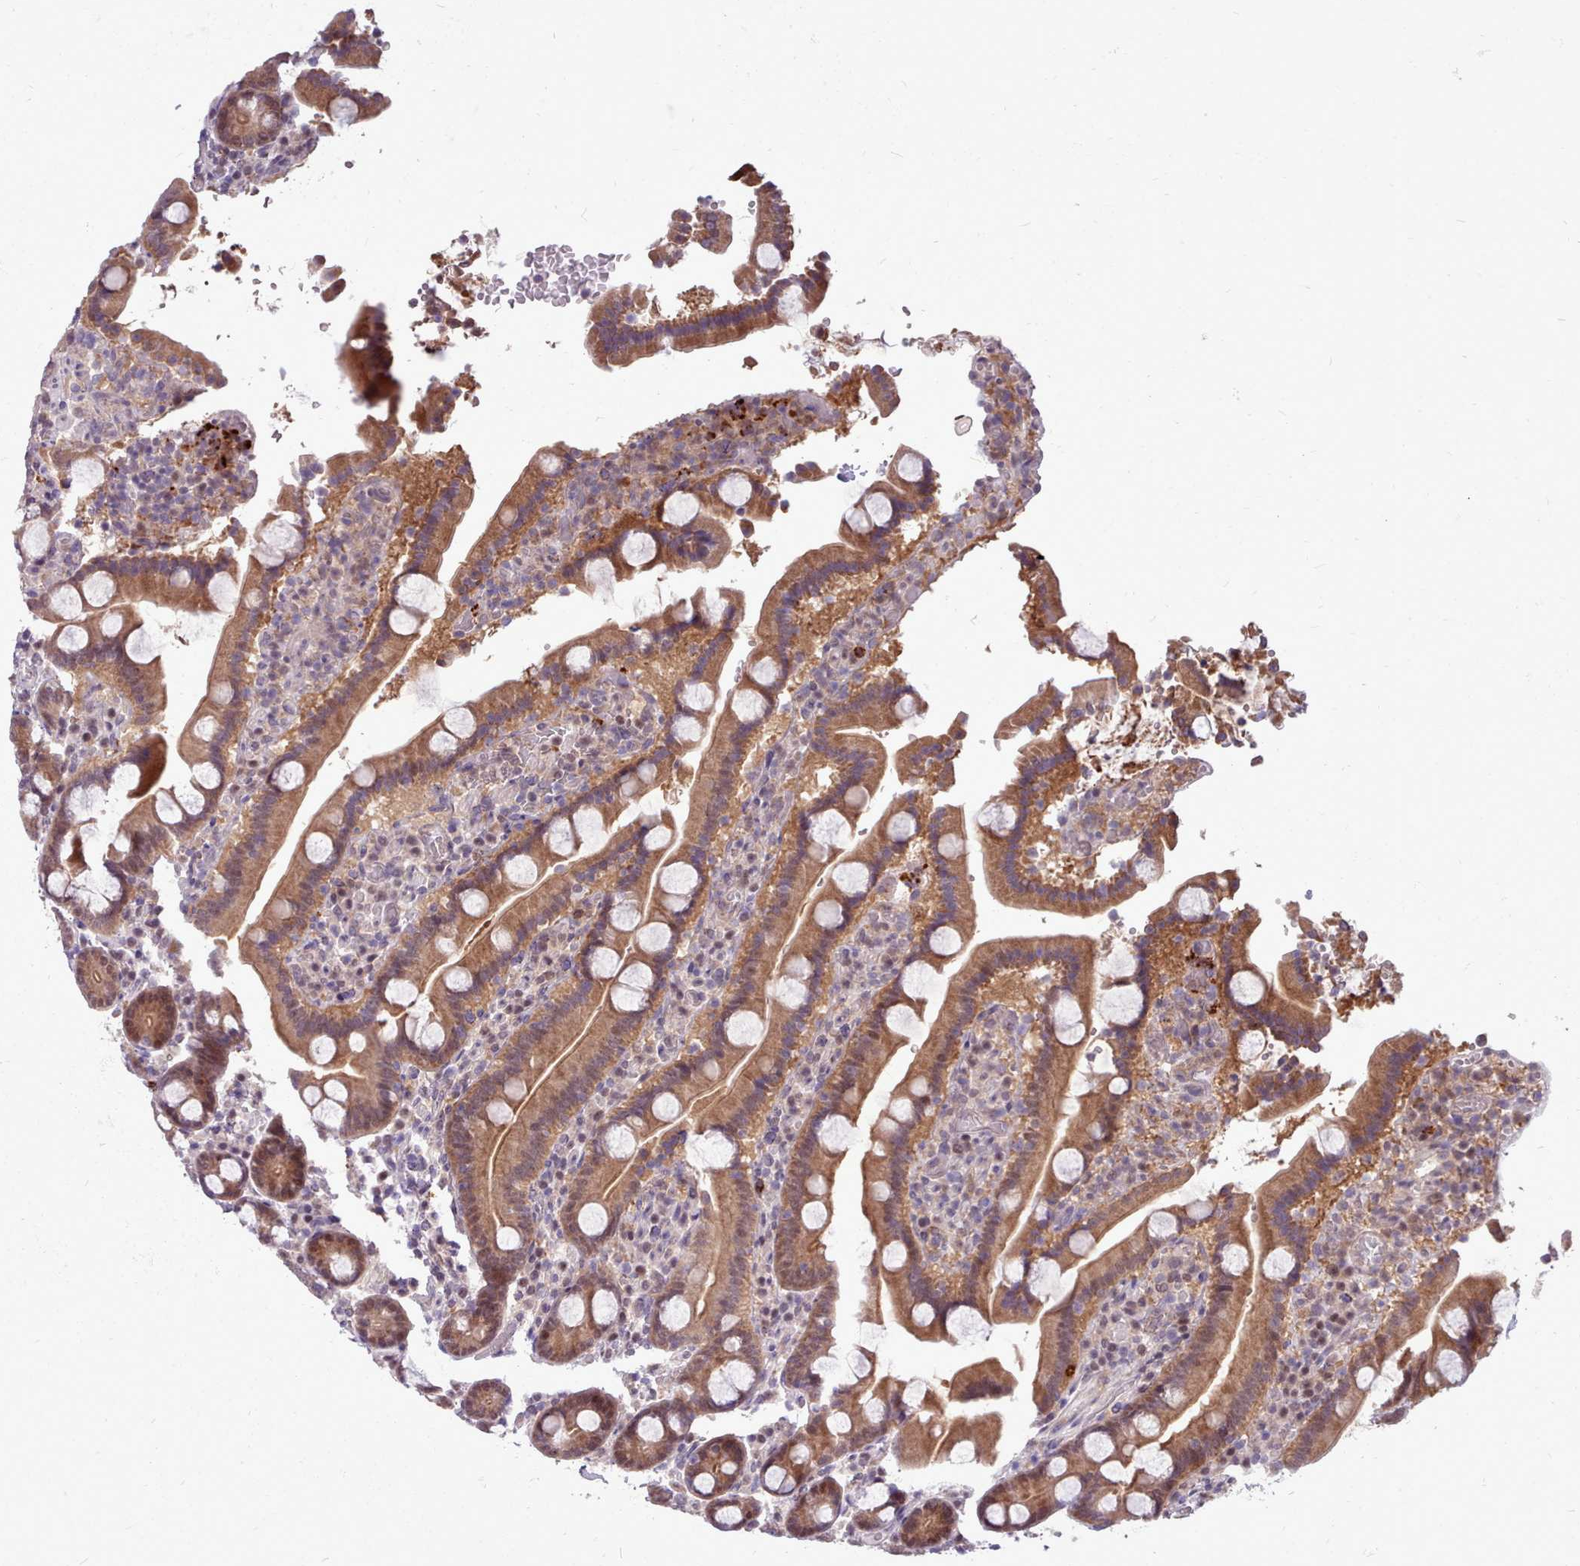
{"staining": {"intensity": "moderate", "quantity": ">75%", "location": "cytoplasmic/membranous"}, "tissue": "duodenum", "cell_type": "Glandular cells", "image_type": "normal", "snomed": [{"axis": "morphology", "description": "Normal tissue, NOS"}, {"axis": "topography", "description": "Duodenum"}], "caption": "The micrograph demonstrates immunohistochemical staining of unremarkable duodenum. There is moderate cytoplasmic/membranous expression is seen in about >75% of glandular cells.", "gene": "AHCY", "patient": {"sex": "male", "age": 55}}